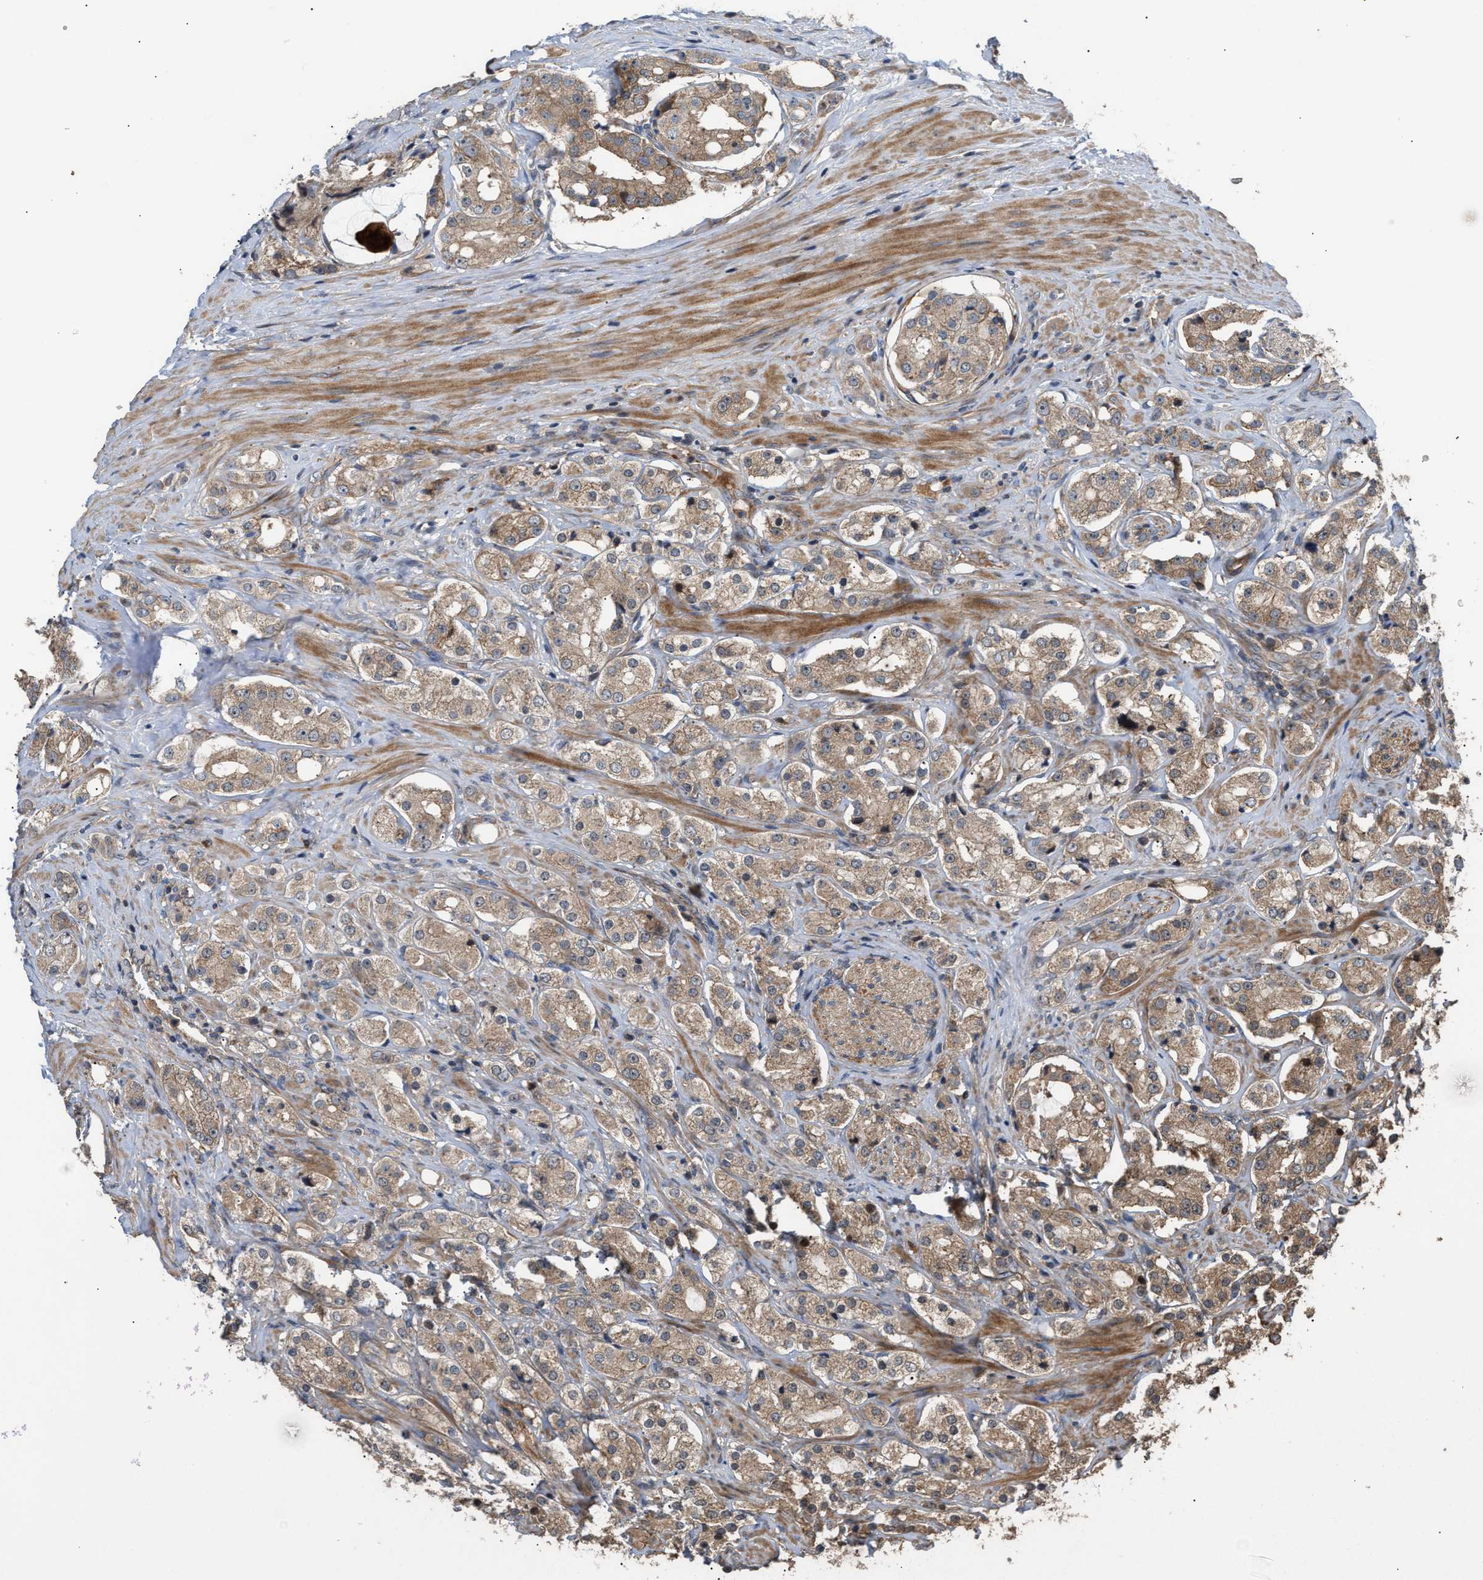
{"staining": {"intensity": "moderate", "quantity": ">75%", "location": "cytoplasmic/membranous"}, "tissue": "prostate cancer", "cell_type": "Tumor cells", "image_type": "cancer", "snomed": [{"axis": "morphology", "description": "Adenocarcinoma, High grade"}, {"axis": "topography", "description": "Prostate"}], "caption": "Brown immunohistochemical staining in prostate cancer (adenocarcinoma (high-grade)) reveals moderate cytoplasmic/membranous positivity in approximately >75% of tumor cells.", "gene": "STAU1", "patient": {"sex": "male", "age": 68}}